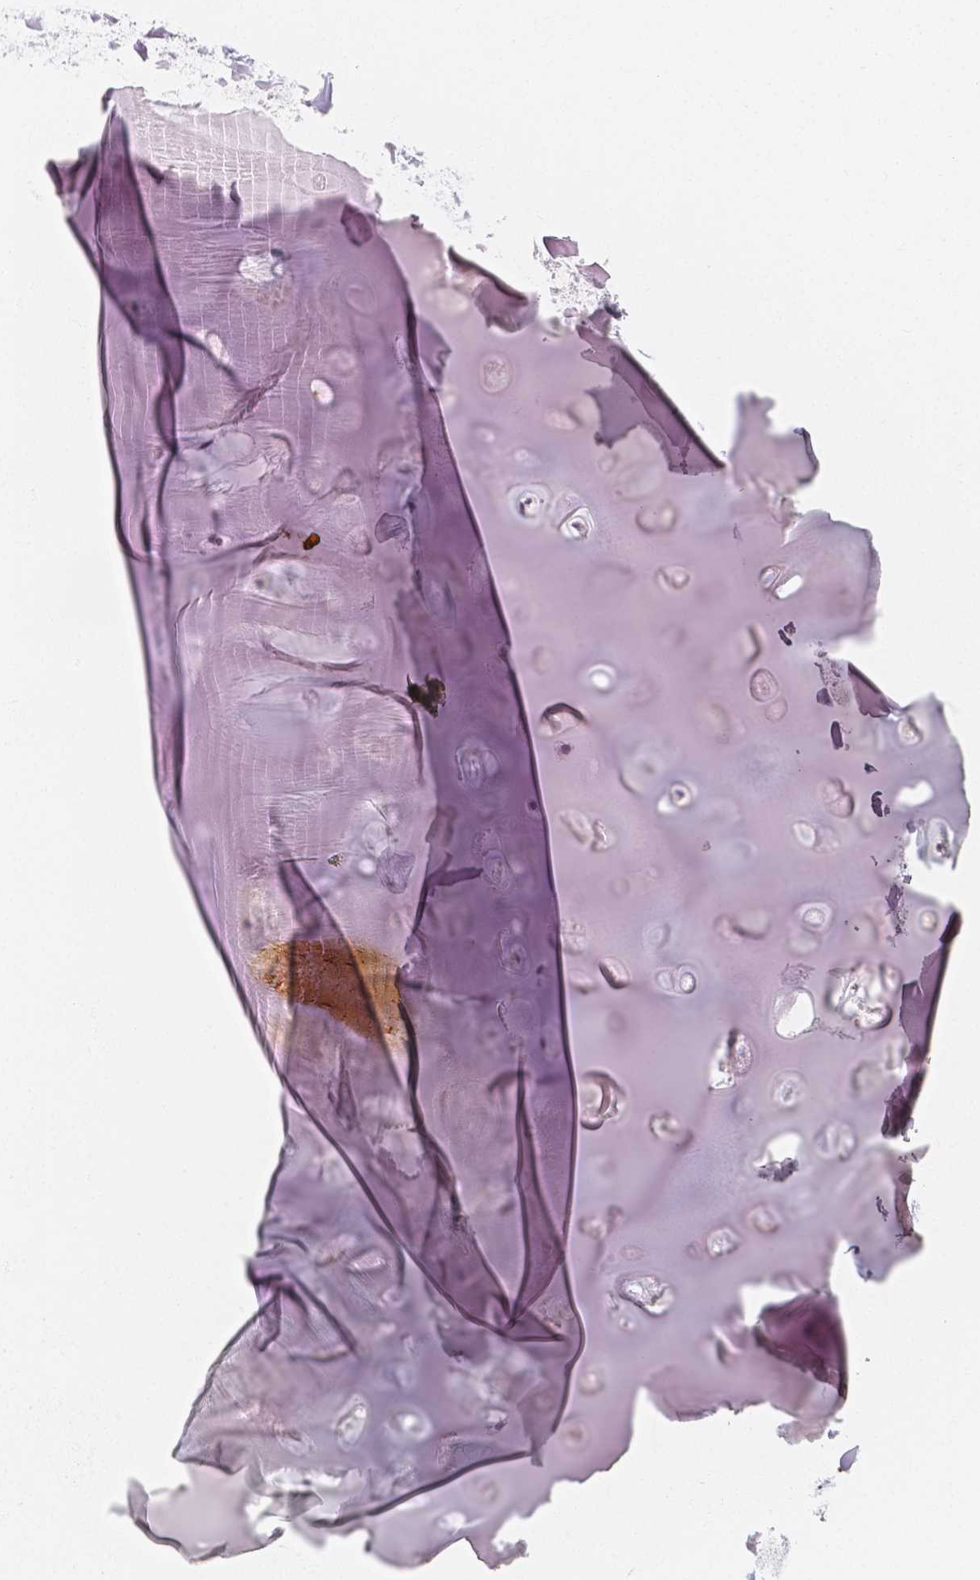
{"staining": {"intensity": "negative", "quantity": "none", "location": "none"}, "tissue": "soft tissue", "cell_type": "Chondrocytes", "image_type": "normal", "snomed": [{"axis": "morphology", "description": "Normal tissue, NOS"}, {"axis": "morphology", "description": "Squamous cell carcinoma, NOS"}, {"axis": "topography", "description": "Cartilage tissue"}, {"axis": "topography", "description": "Bronchus"}, {"axis": "topography", "description": "Lung"}], "caption": "This is an immunohistochemistry micrograph of benign soft tissue. There is no positivity in chondrocytes.", "gene": "THY1", "patient": {"sex": "male", "age": 66}}